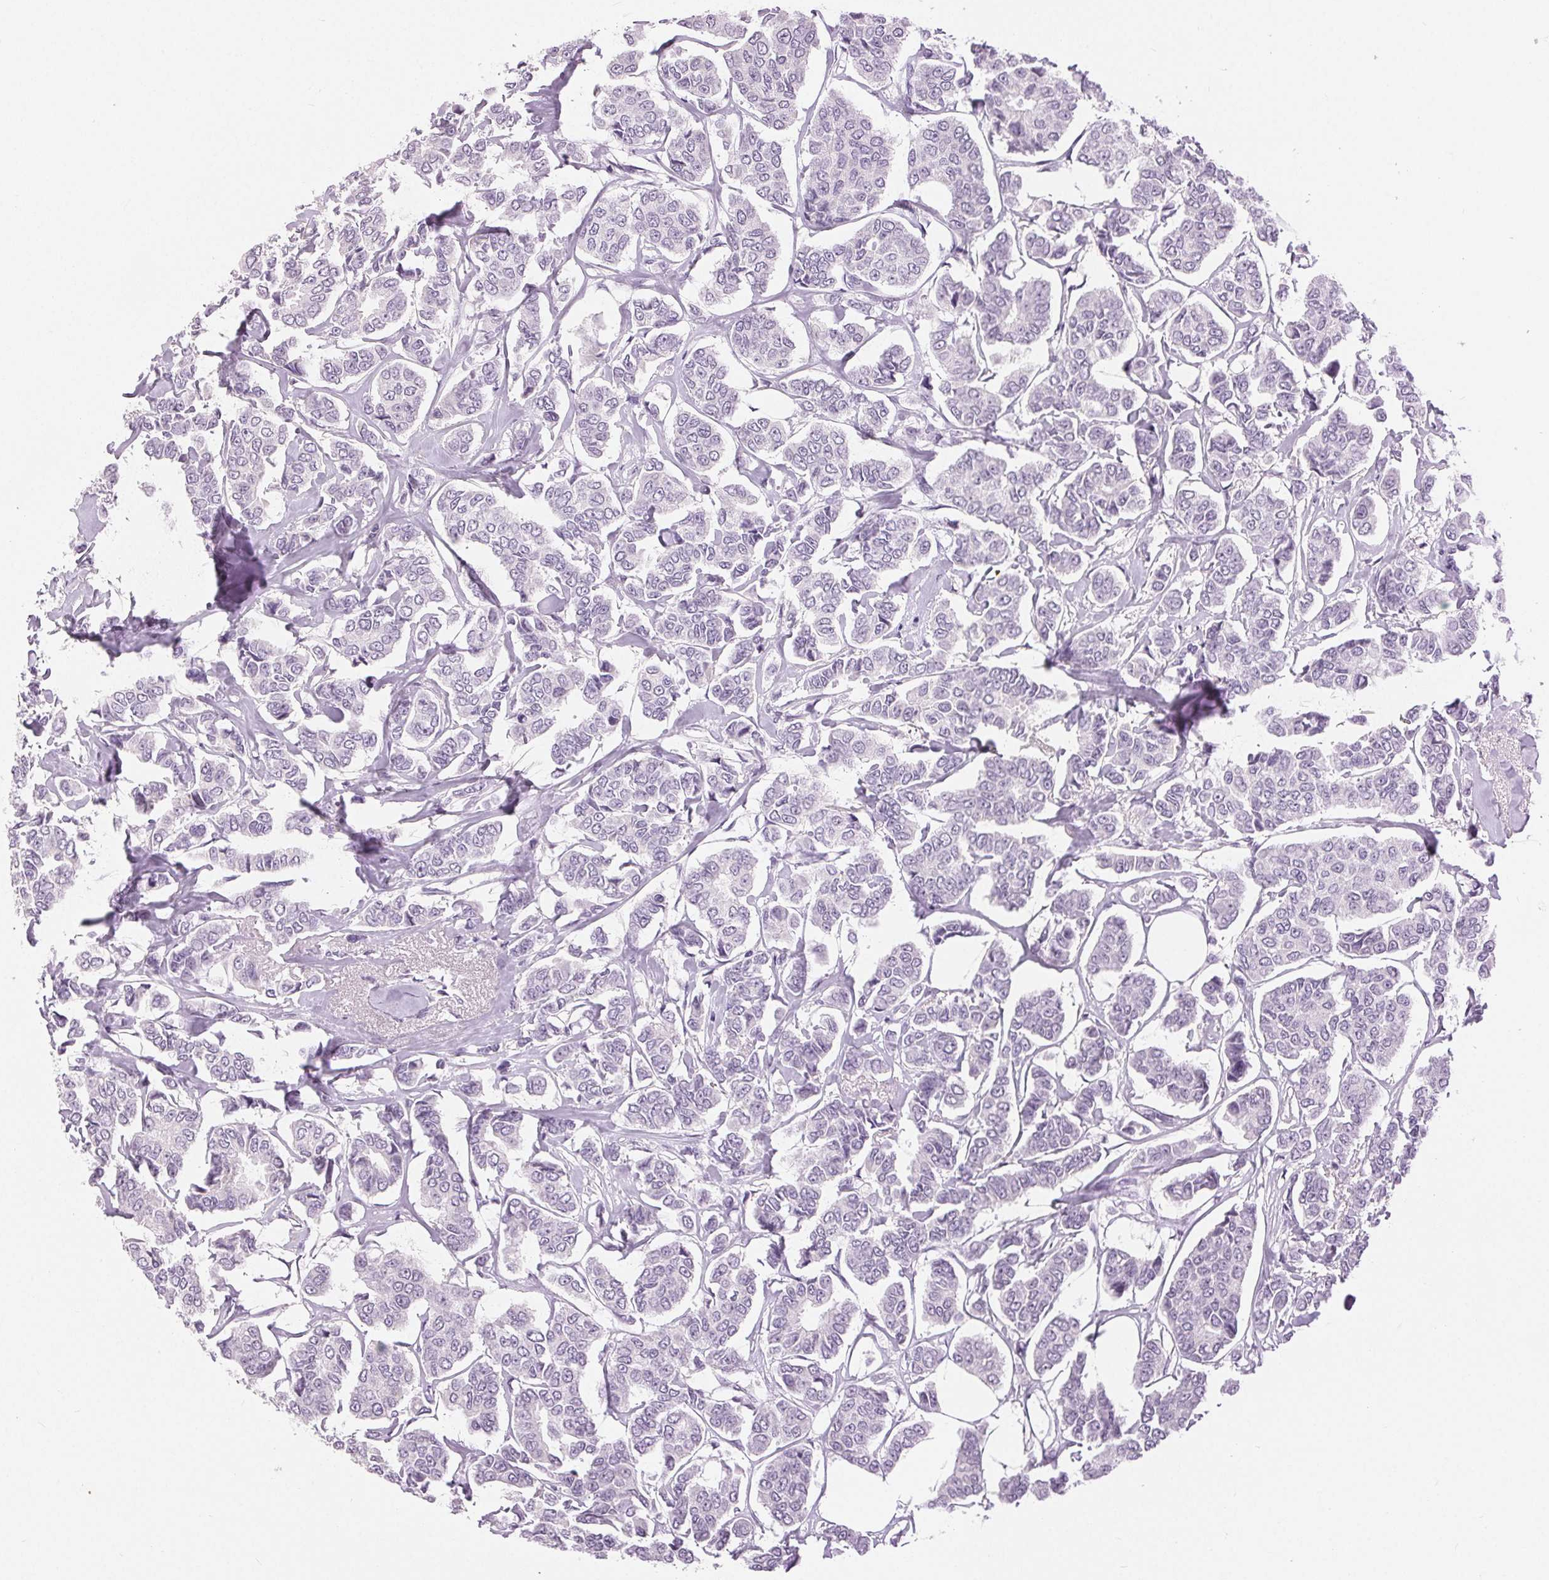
{"staining": {"intensity": "negative", "quantity": "none", "location": "none"}, "tissue": "breast cancer", "cell_type": "Tumor cells", "image_type": "cancer", "snomed": [{"axis": "morphology", "description": "Duct carcinoma"}, {"axis": "topography", "description": "Breast"}], "caption": "Tumor cells show no significant positivity in breast invasive ductal carcinoma. (DAB immunohistochemistry, high magnification).", "gene": "DSG3", "patient": {"sex": "female", "age": 94}}